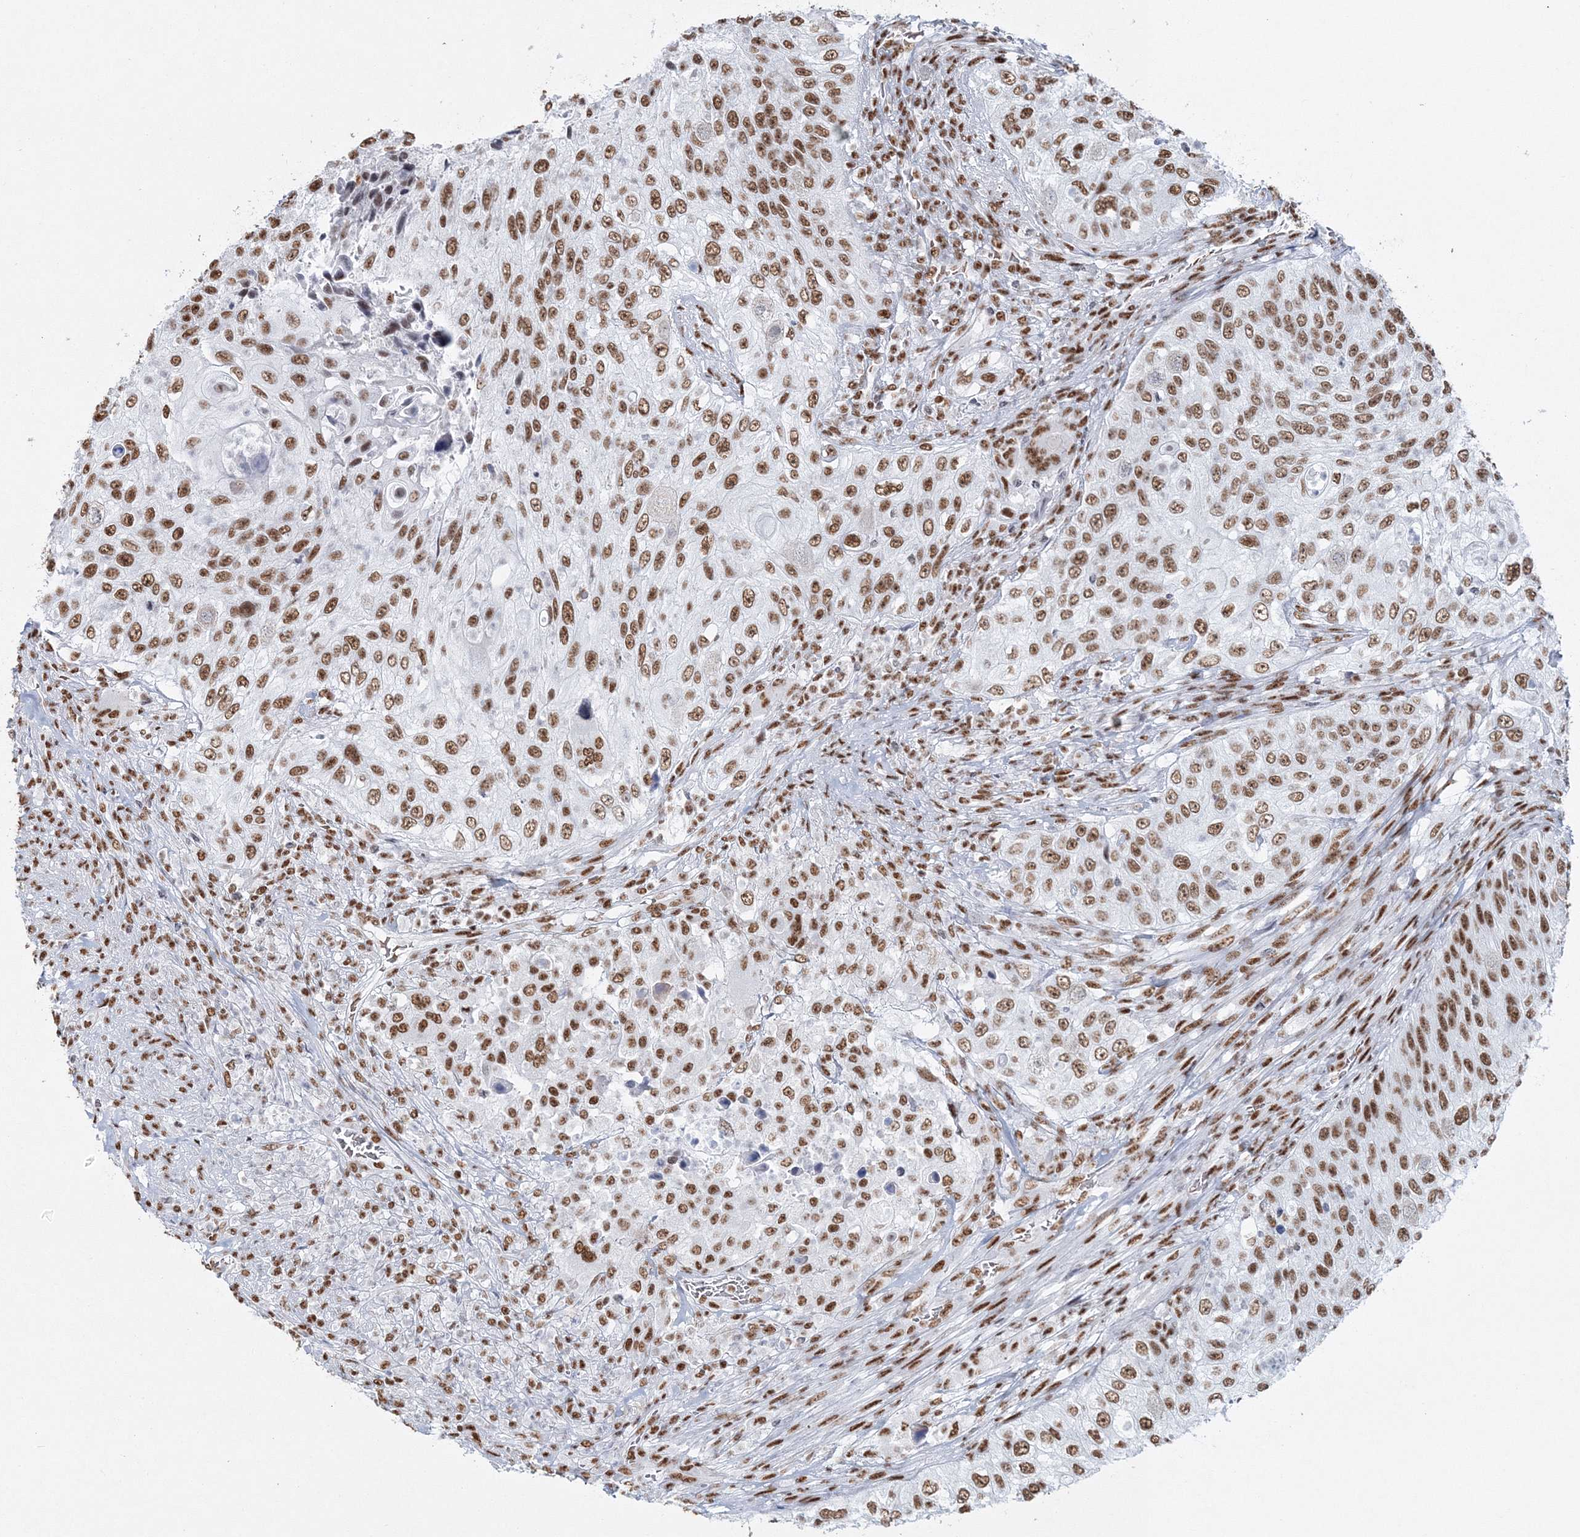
{"staining": {"intensity": "moderate", "quantity": ">75%", "location": "nuclear"}, "tissue": "urothelial cancer", "cell_type": "Tumor cells", "image_type": "cancer", "snomed": [{"axis": "morphology", "description": "Urothelial carcinoma, High grade"}, {"axis": "topography", "description": "Urinary bladder"}], "caption": "Brown immunohistochemical staining in human urothelial carcinoma (high-grade) reveals moderate nuclear staining in approximately >75% of tumor cells. (DAB (3,3'-diaminobenzidine) IHC, brown staining for protein, blue staining for nuclei).", "gene": "QRICH1", "patient": {"sex": "female", "age": 60}}